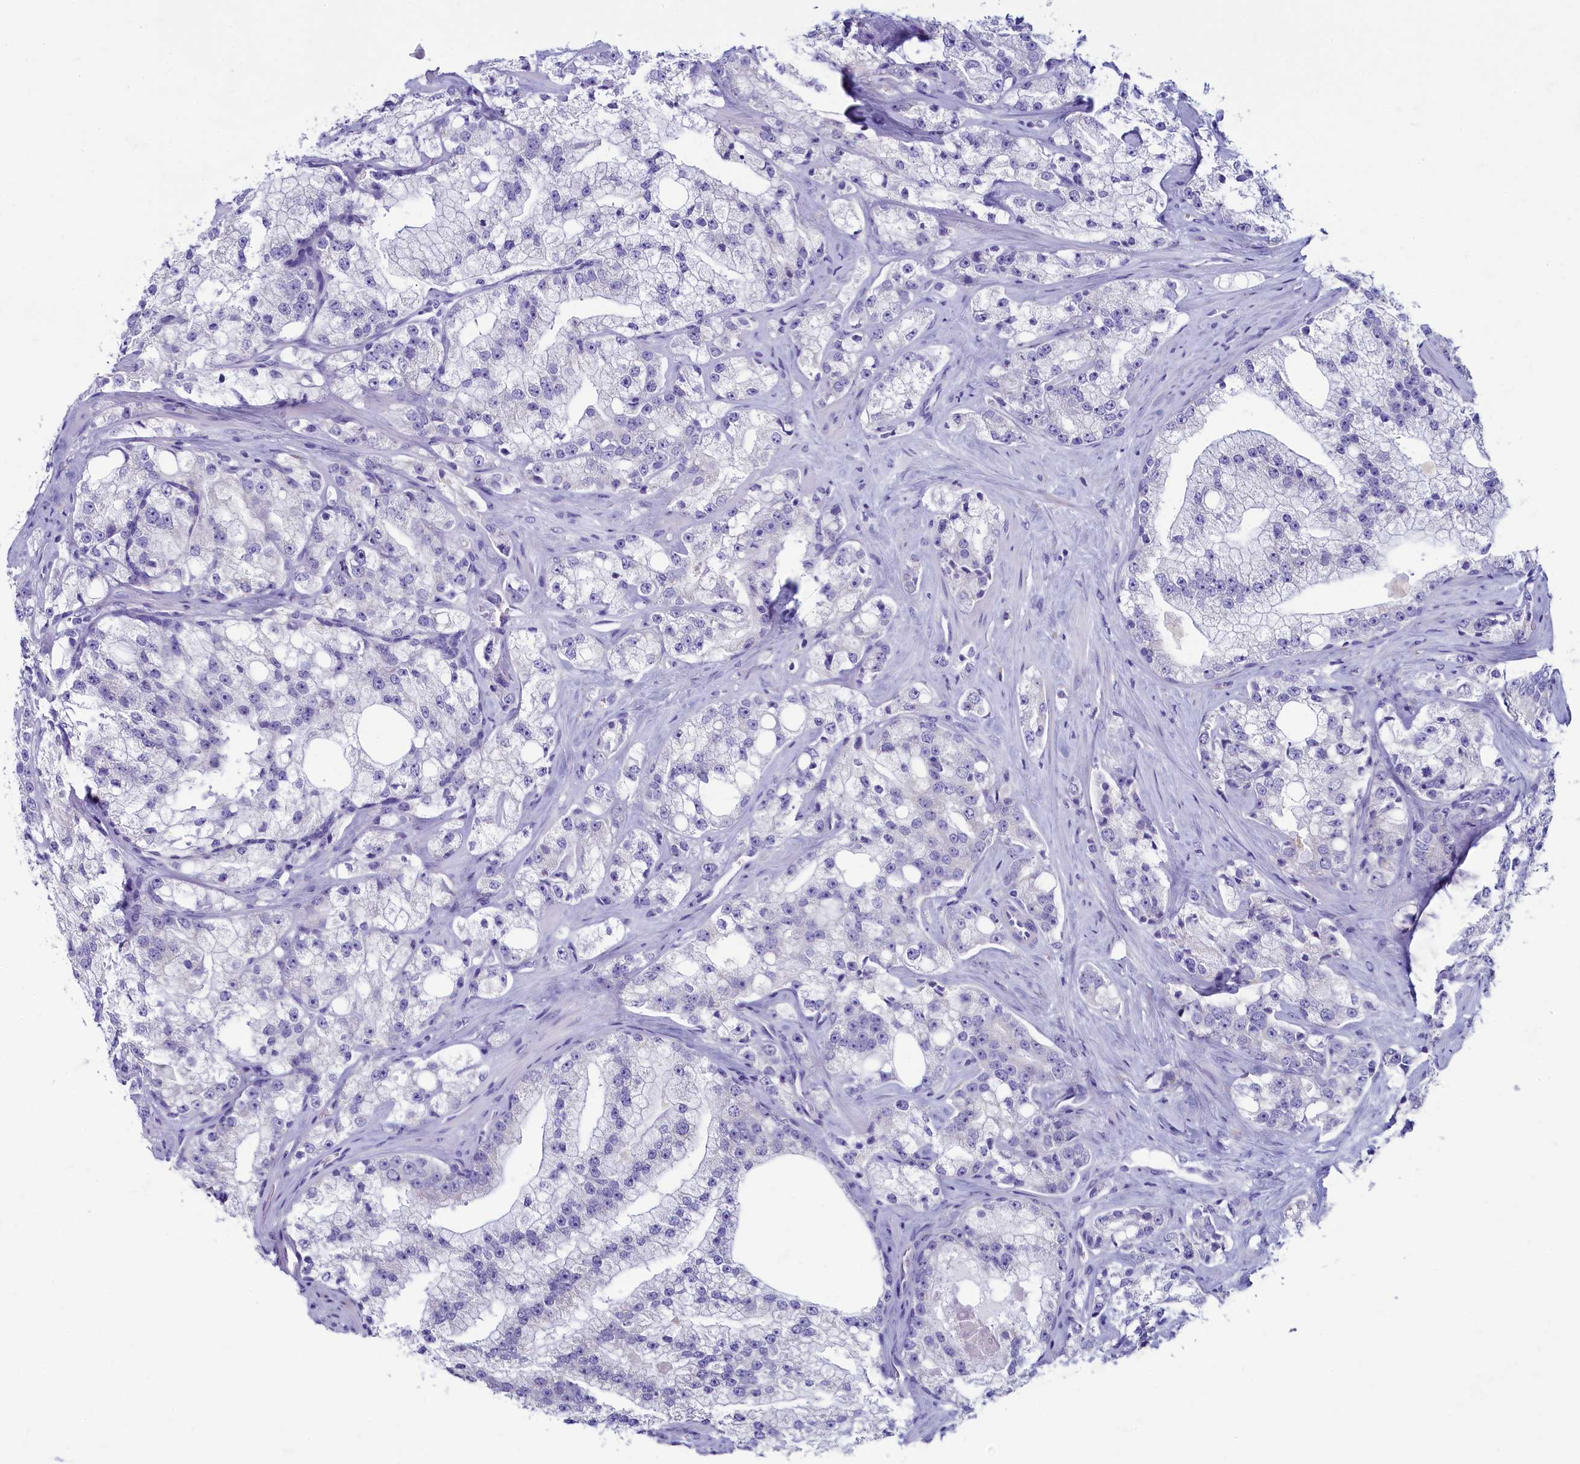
{"staining": {"intensity": "negative", "quantity": "none", "location": "none"}, "tissue": "prostate cancer", "cell_type": "Tumor cells", "image_type": "cancer", "snomed": [{"axis": "morphology", "description": "Adenocarcinoma, High grade"}, {"axis": "topography", "description": "Prostate"}], "caption": "Tumor cells show no significant staining in adenocarcinoma (high-grade) (prostate).", "gene": "SKA3", "patient": {"sex": "male", "age": 64}}